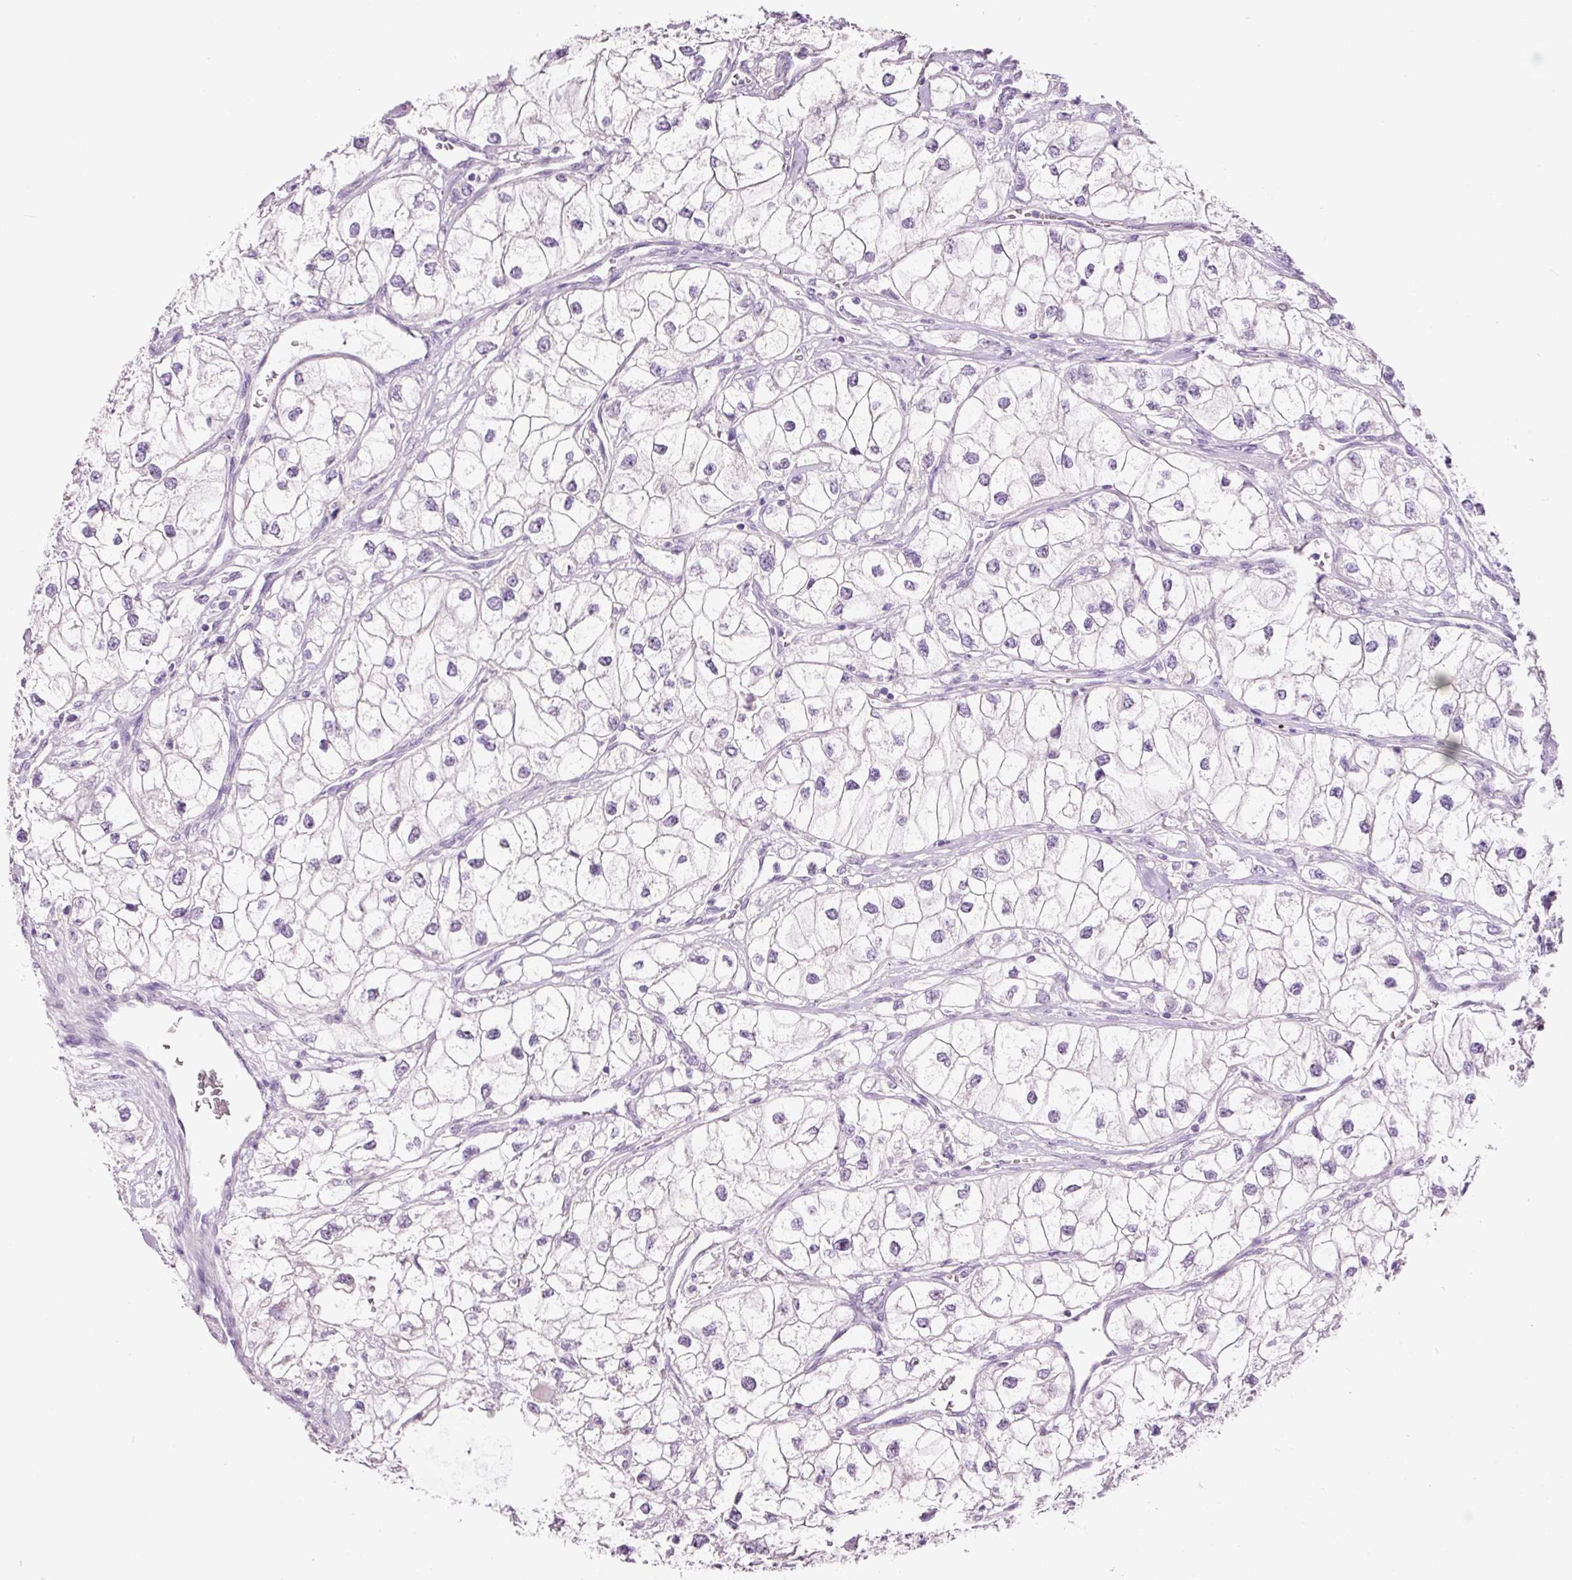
{"staining": {"intensity": "weak", "quantity": "<25%", "location": "nuclear"}, "tissue": "renal cancer", "cell_type": "Tumor cells", "image_type": "cancer", "snomed": [{"axis": "morphology", "description": "Adenocarcinoma, NOS"}, {"axis": "topography", "description": "Kidney"}], "caption": "This is an IHC histopathology image of human renal cancer. There is no positivity in tumor cells.", "gene": "GCG", "patient": {"sex": "male", "age": 59}}